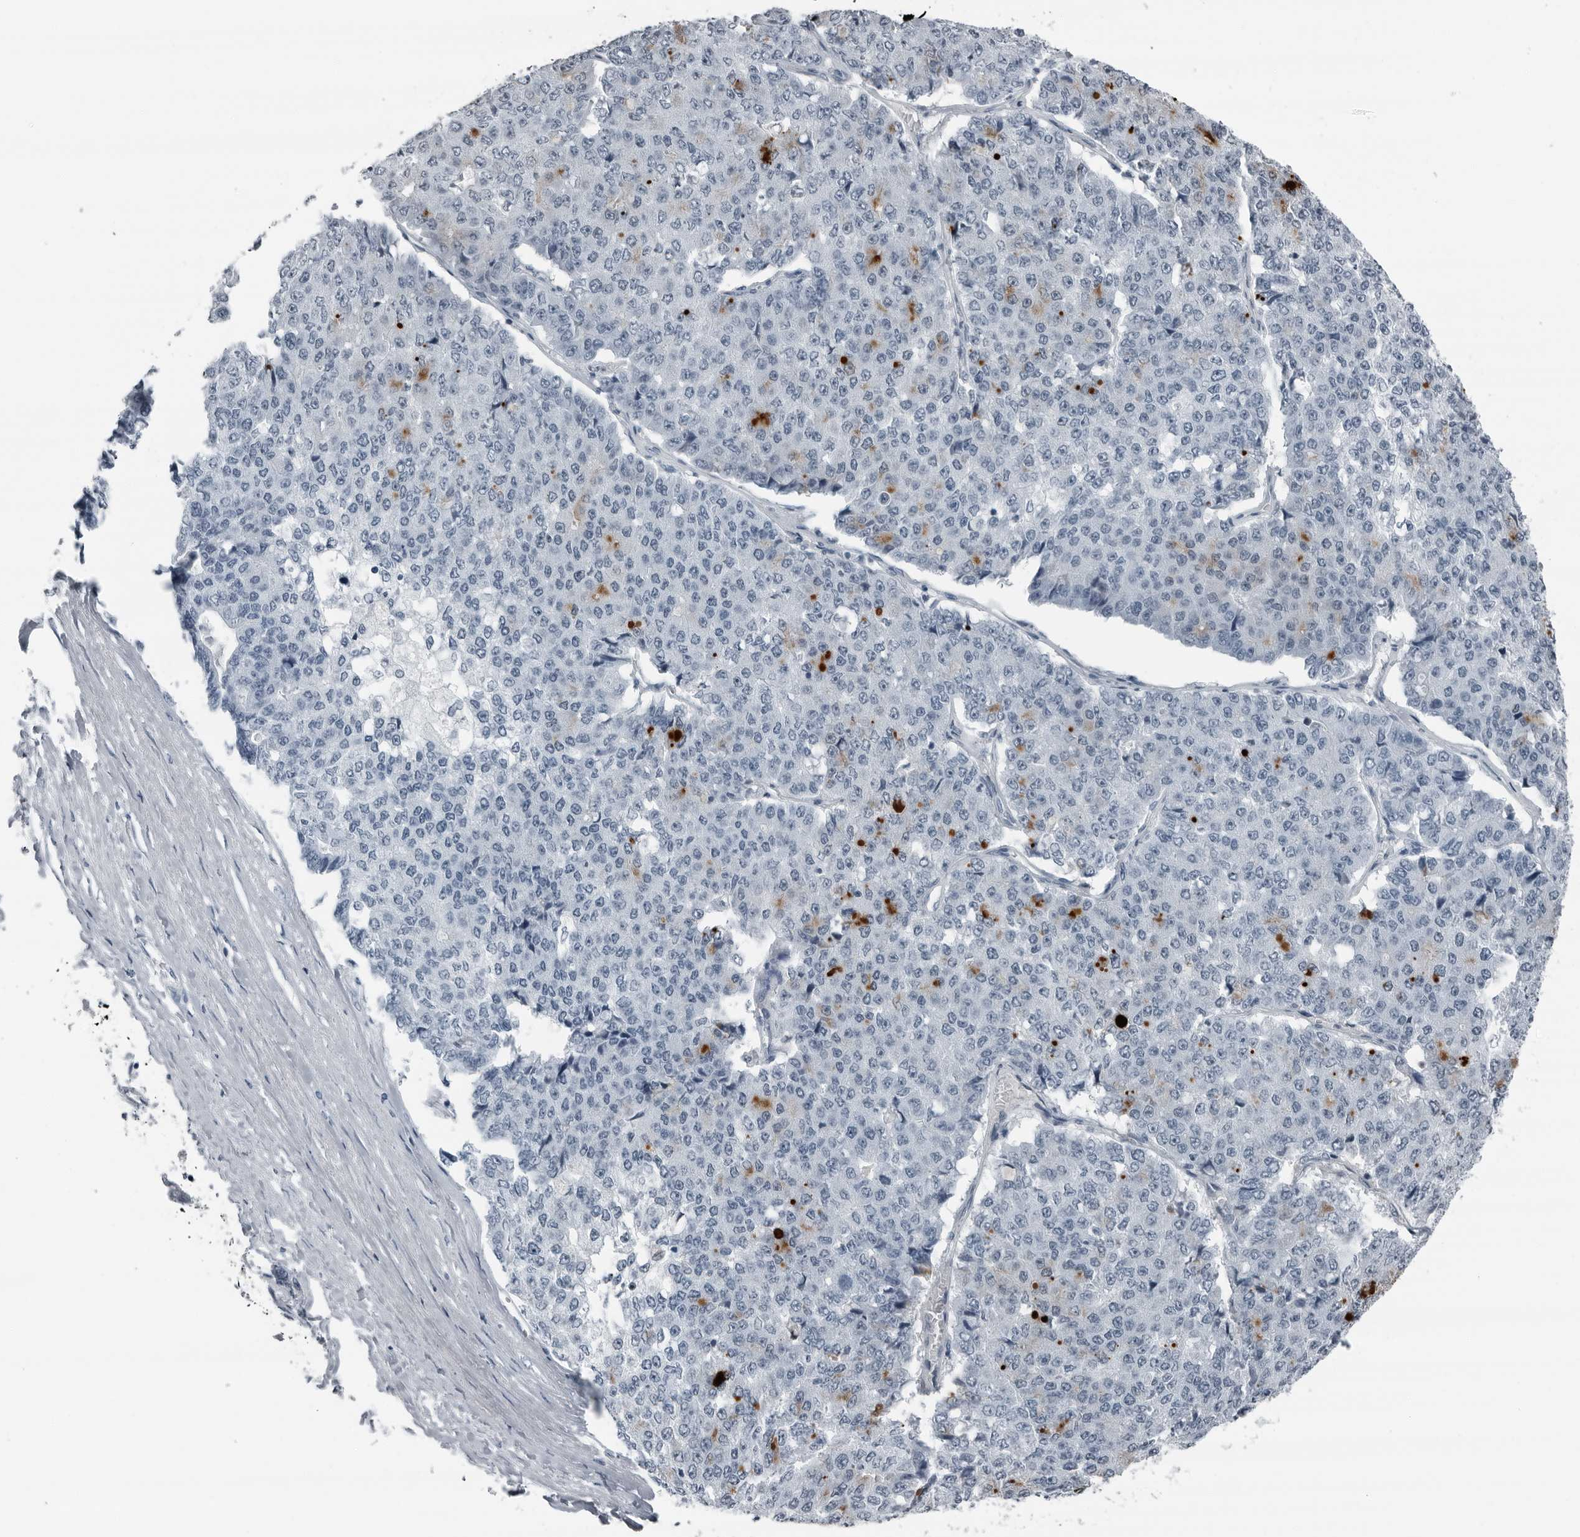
{"staining": {"intensity": "negative", "quantity": "none", "location": "none"}, "tissue": "pancreatic cancer", "cell_type": "Tumor cells", "image_type": "cancer", "snomed": [{"axis": "morphology", "description": "Adenocarcinoma, NOS"}, {"axis": "topography", "description": "Pancreas"}], "caption": "The photomicrograph reveals no significant expression in tumor cells of pancreatic cancer (adenocarcinoma).", "gene": "PRSS1", "patient": {"sex": "male", "age": 50}}